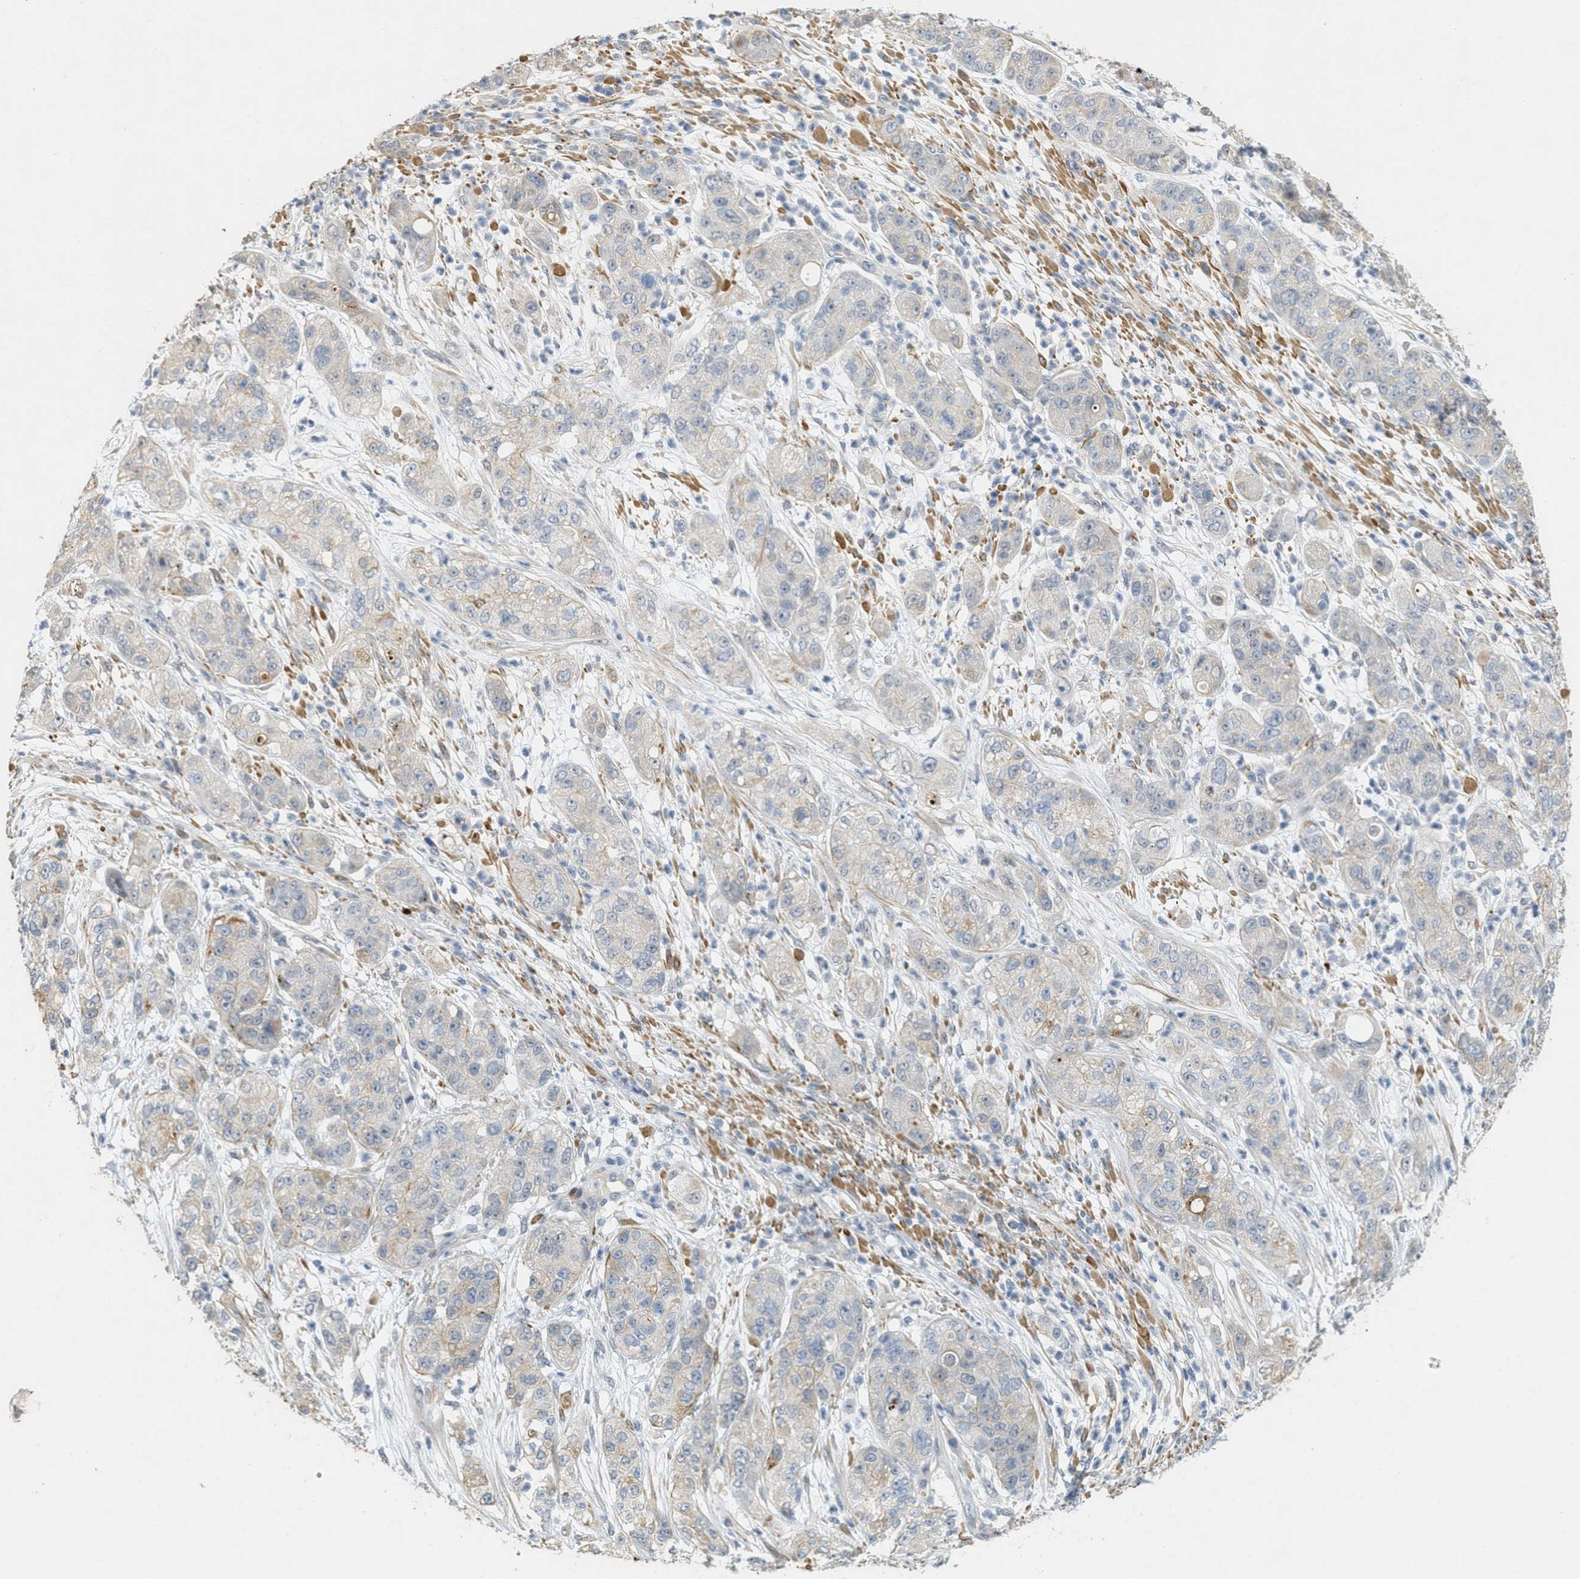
{"staining": {"intensity": "moderate", "quantity": "<25%", "location": "cytoplasmic/membranous"}, "tissue": "pancreatic cancer", "cell_type": "Tumor cells", "image_type": "cancer", "snomed": [{"axis": "morphology", "description": "Adenocarcinoma, NOS"}, {"axis": "topography", "description": "Pancreas"}], "caption": "Pancreatic cancer (adenocarcinoma) stained with immunohistochemistry displays moderate cytoplasmic/membranous expression in approximately <25% of tumor cells.", "gene": "MRS2", "patient": {"sex": "female", "age": 78}}